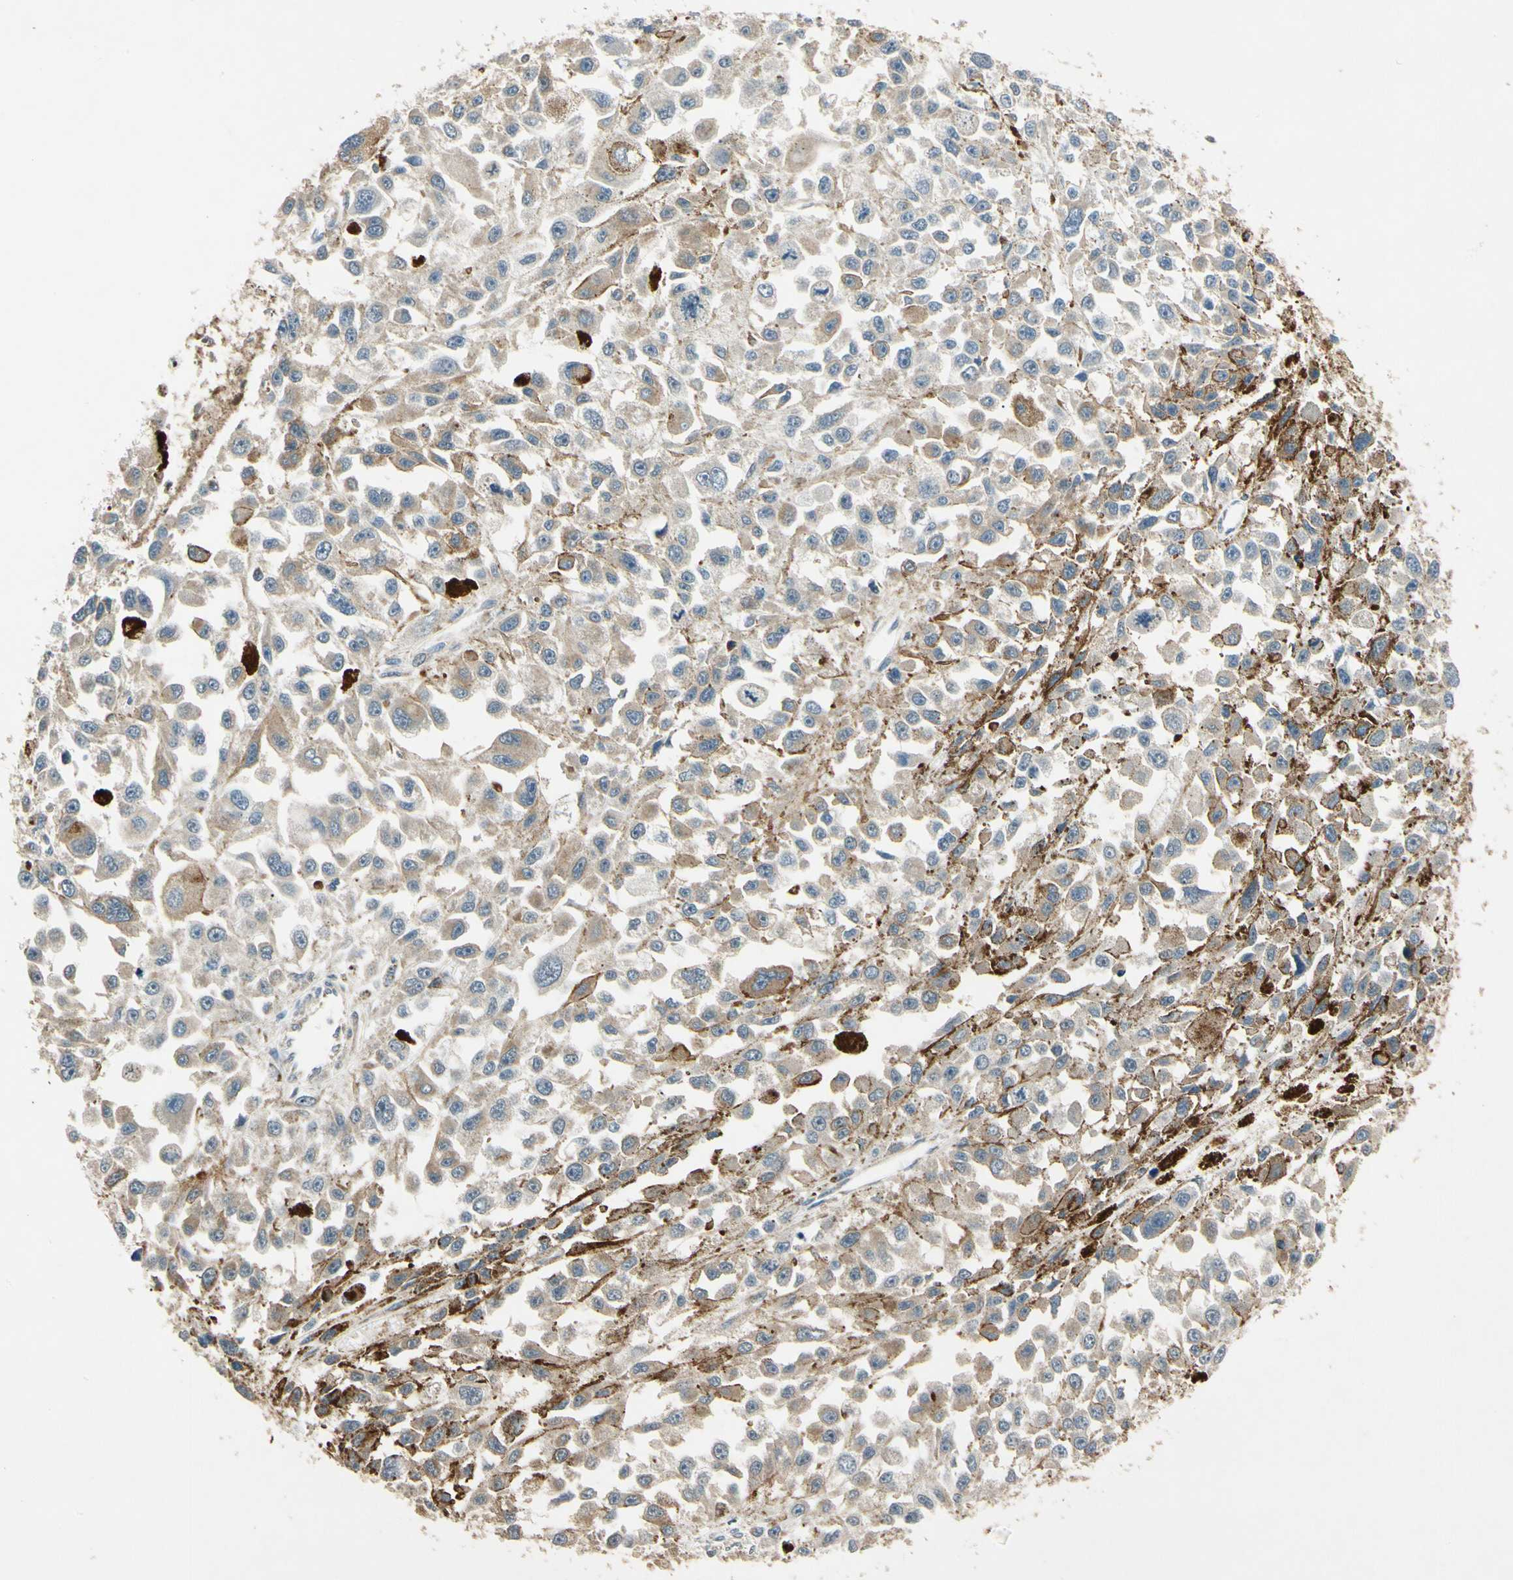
{"staining": {"intensity": "weak", "quantity": ">75%", "location": "cytoplasmic/membranous"}, "tissue": "melanoma", "cell_type": "Tumor cells", "image_type": "cancer", "snomed": [{"axis": "morphology", "description": "Malignant melanoma, Metastatic site"}, {"axis": "topography", "description": "Lymph node"}], "caption": "This histopathology image exhibits melanoma stained with IHC to label a protein in brown. The cytoplasmic/membranous of tumor cells show weak positivity for the protein. Nuclei are counter-stained blue.", "gene": "PRDX5", "patient": {"sex": "male", "age": 59}}